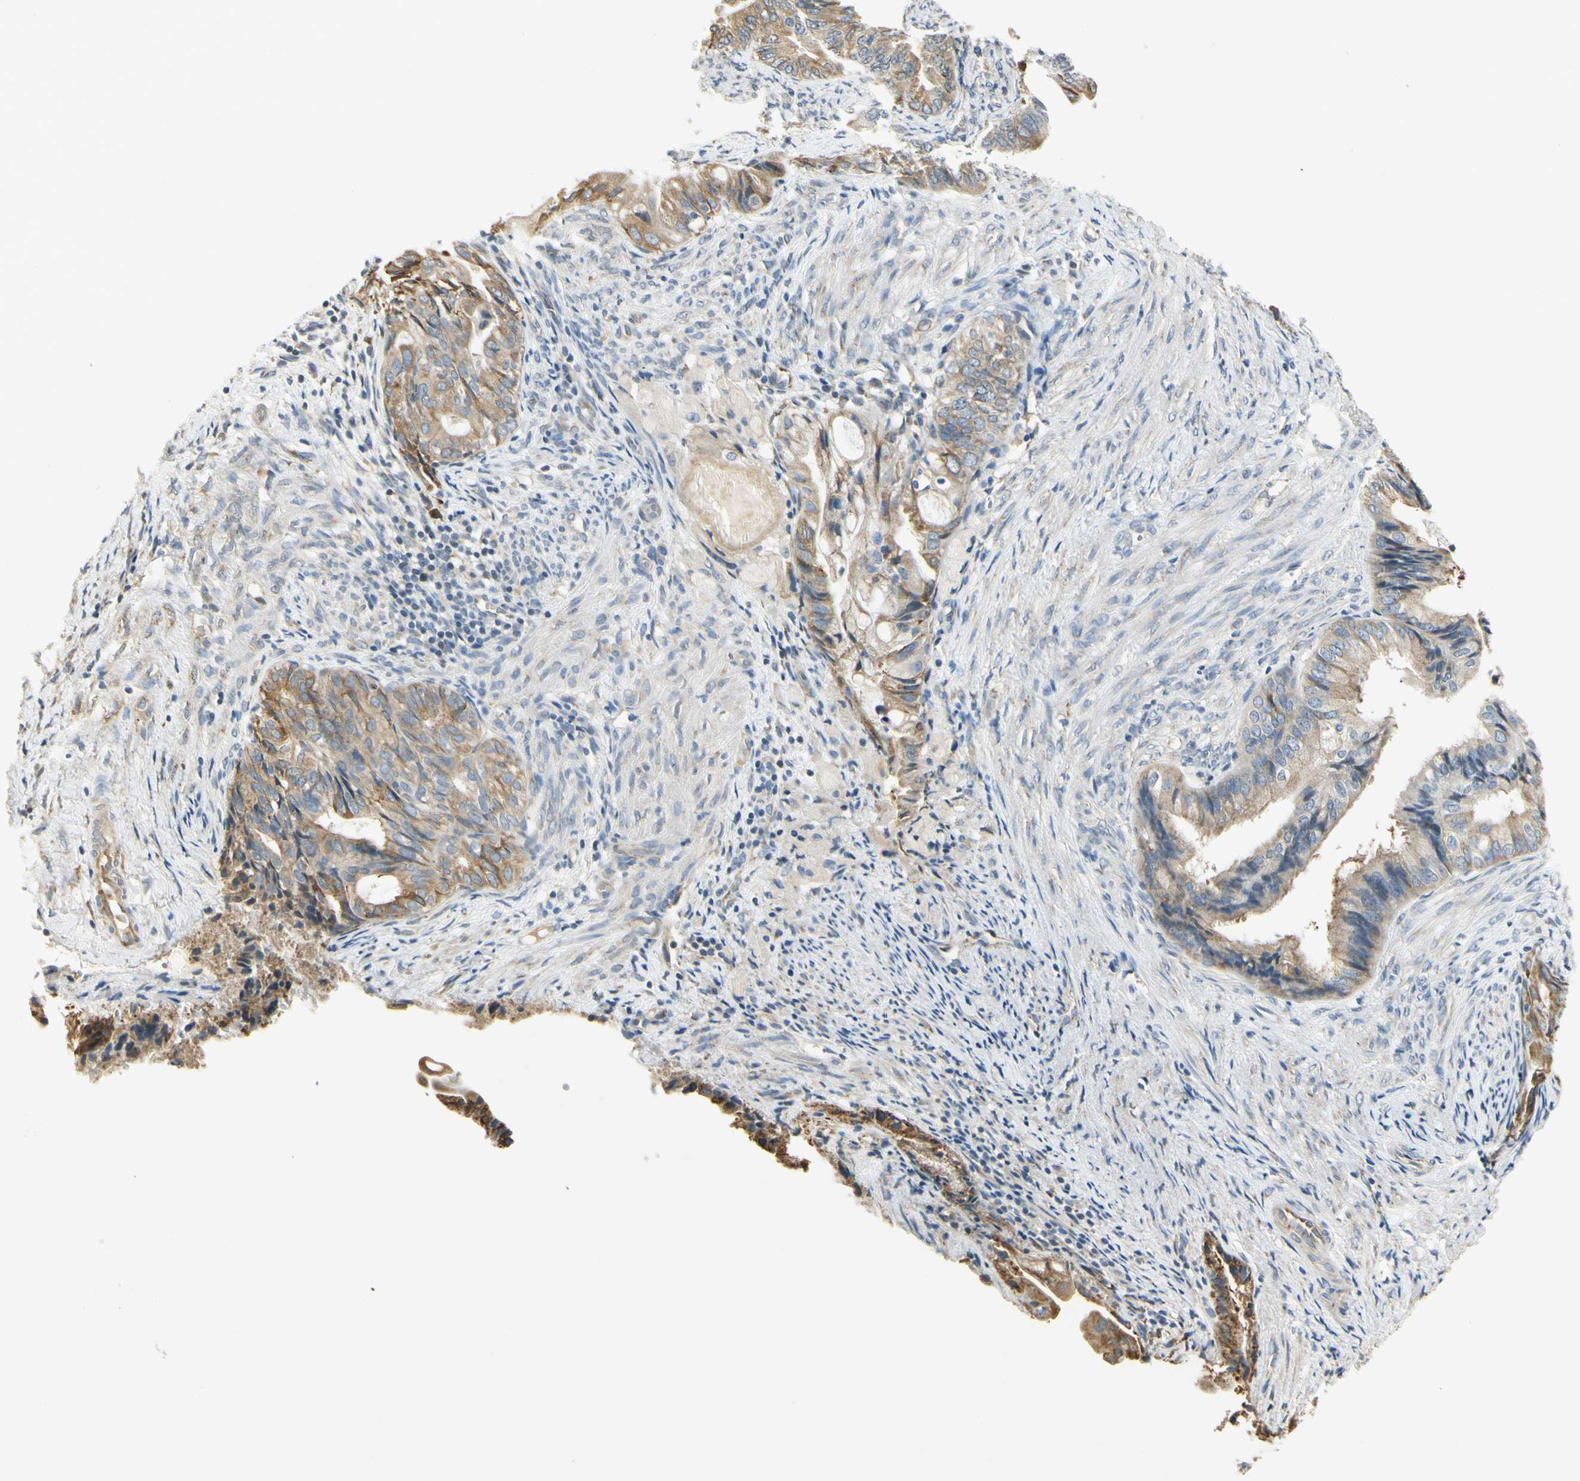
{"staining": {"intensity": "moderate", "quantity": "25%-75%", "location": "cytoplasmic/membranous"}, "tissue": "endometrial cancer", "cell_type": "Tumor cells", "image_type": "cancer", "snomed": [{"axis": "morphology", "description": "Adenocarcinoma, NOS"}, {"axis": "topography", "description": "Endometrium"}], "caption": "Endometrial adenocarcinoma was stained to show a protein in brown. There is medium levels of moderate cytoplasmic/membranous expression in about 25%-75% of tumor cells.", "gene": "IGDCC4", "patient": {"sex": "female", "age": 86}}